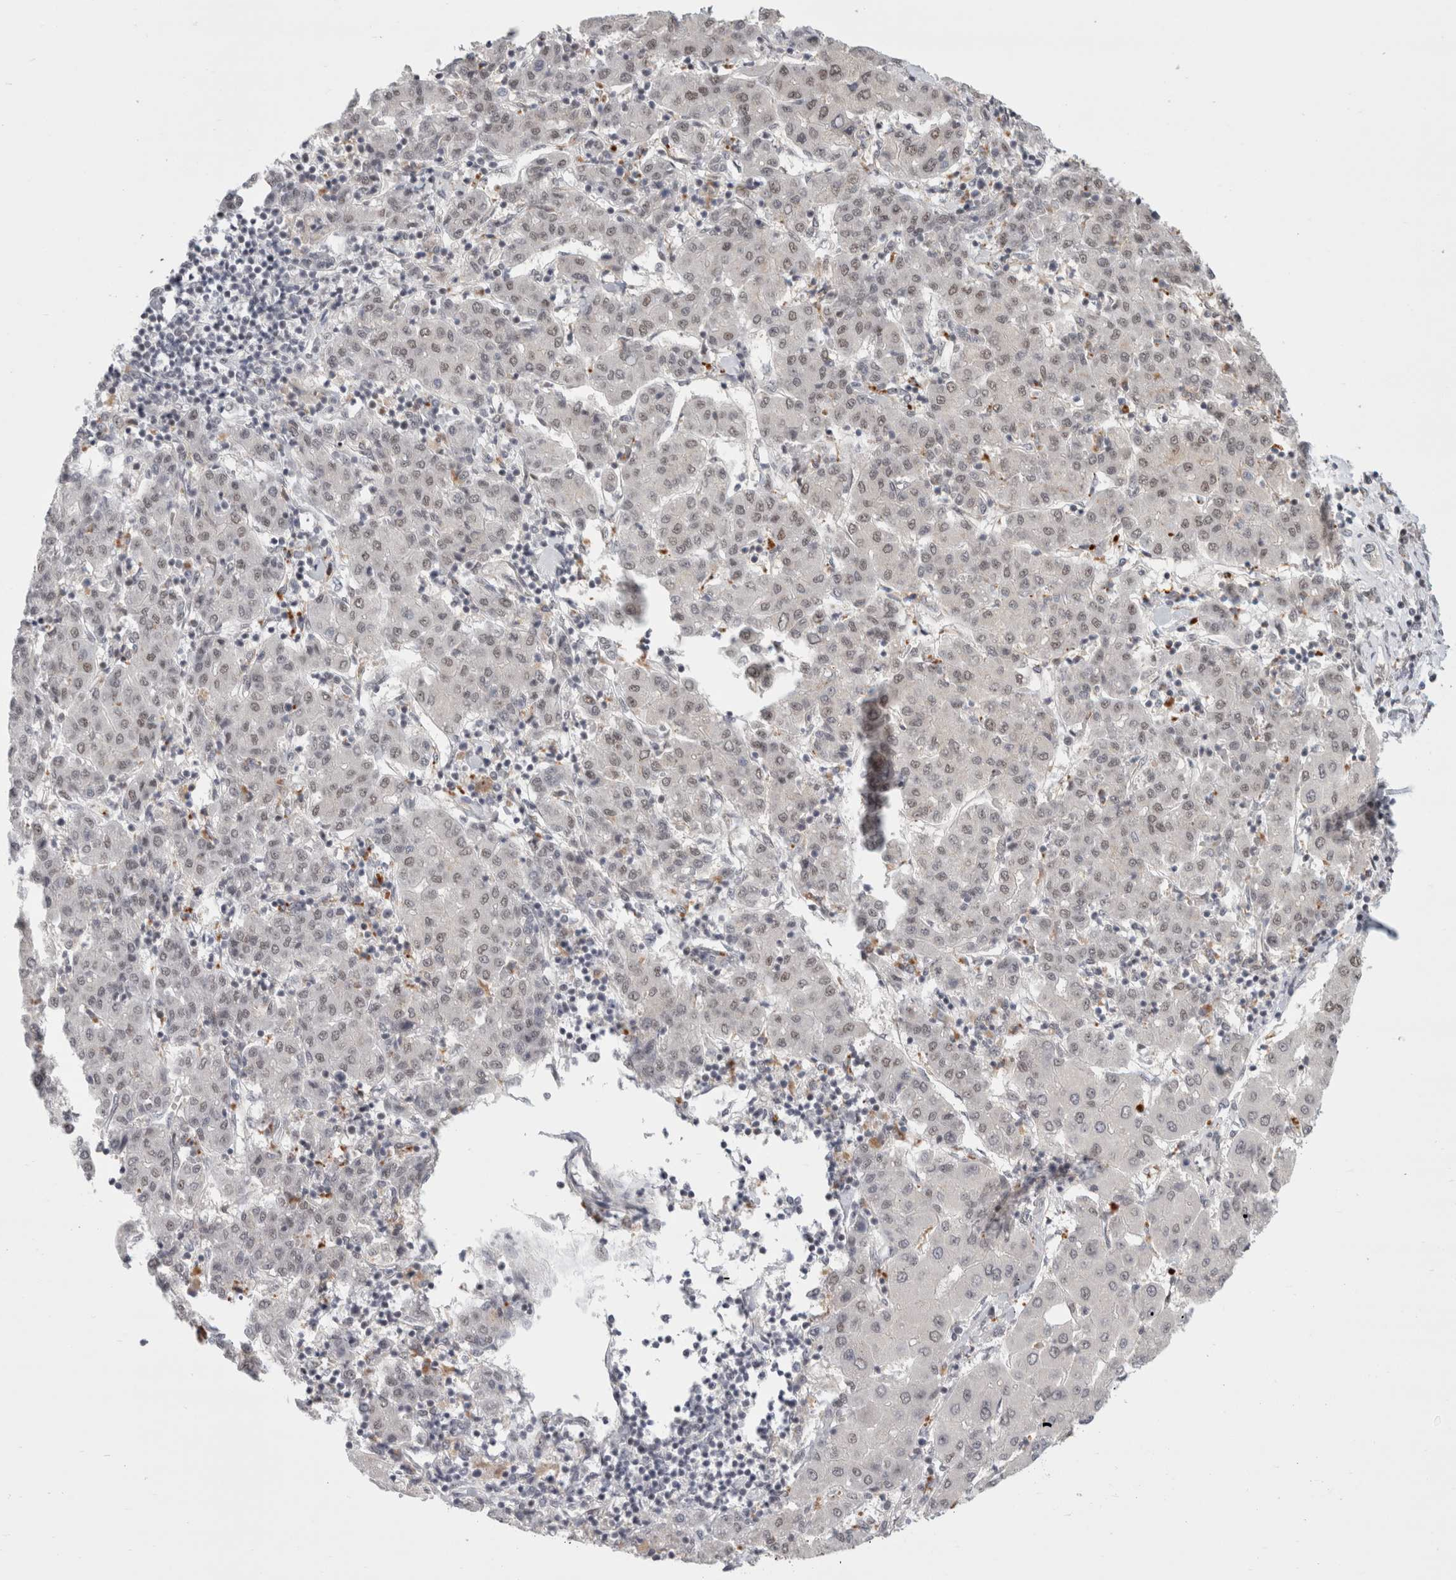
{"staining": {"intensity": "weak", "quantity": "<25%", "location": "nuclear"}, "tissue": "liver cancer", "cell_type": "Tumor cells", "image_type": "cancer", "snomed": [{"axis": "morphology", "description": "Carcinoma, Hepatocellular, NOS"}, {"axis": "topography", "description": "Liver"}], "caption": "DAB immunohistochemical staining of human hepatocellular carcinoma (liver) demonstrates no significant staining in tumor cells. (Stains: DAB immunohistochemistry (IHC) with hematoxylin counter stain, Microscopy: brightfield microscopy at high magnification).", "gene": "SENP6", "patient": {"sex": "male", "age": 65}}